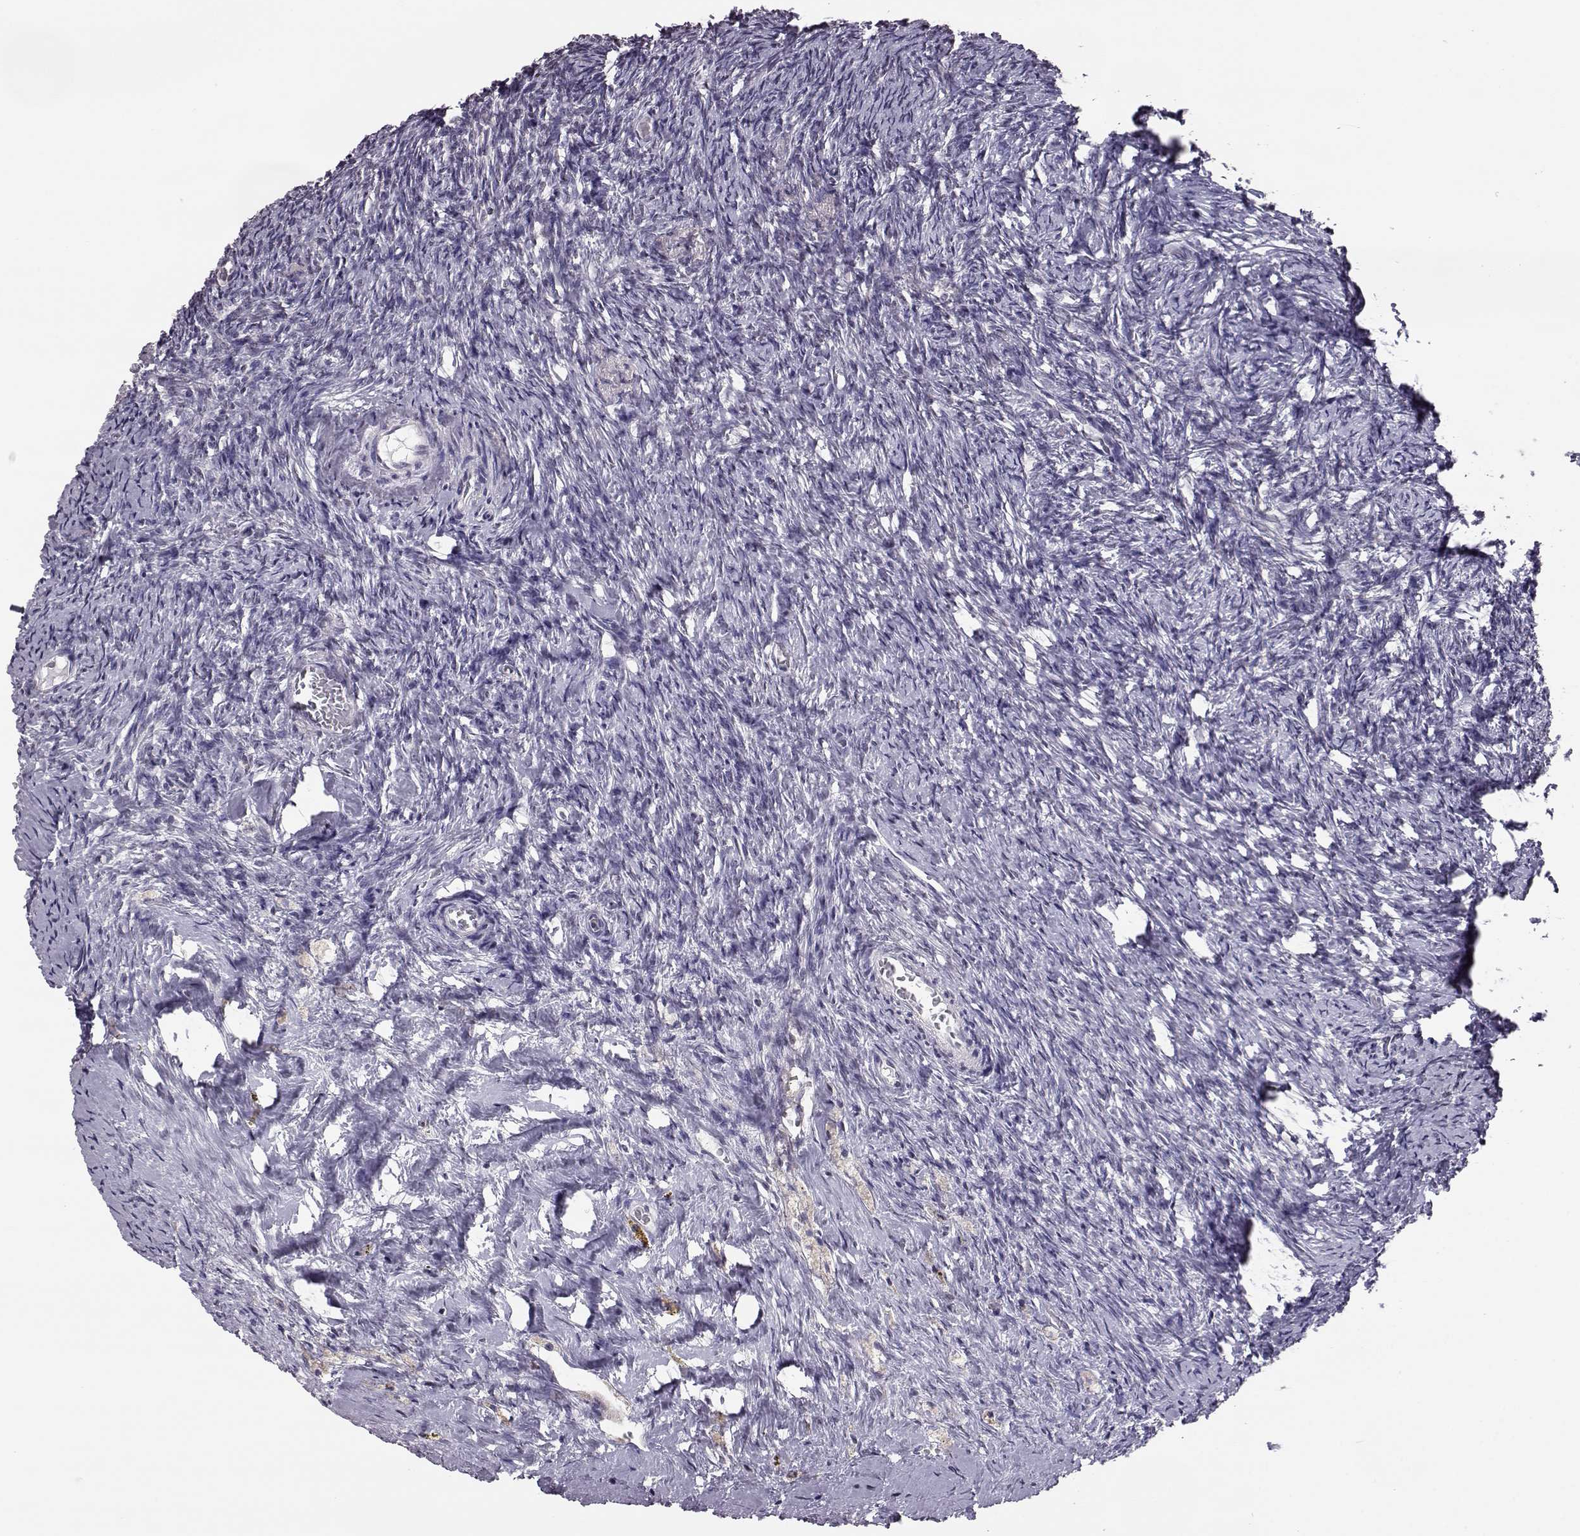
{"staining": {"intensity": "weak", "quantity": "<25%", "location": "cytoplasmic/membranous"}, "tissue": "ovary", "cell_type": "Follicle cells", "image_type": "normal", "snomed": [{"axis": "morphology", "description": "Normal tissue, NOS"}, {"axis": "topography", "description": "Ovary"}], "caption": "Follicle cells show no significant staining in normal ovary. The staining was performed using DAB to visualize the protein expression in brown, while the nuclei were stained in blue with hematoxylin (Magnification: 20x).", "gene": "ALDH3A1", "patient": {"sex": "female", "age": 39}}